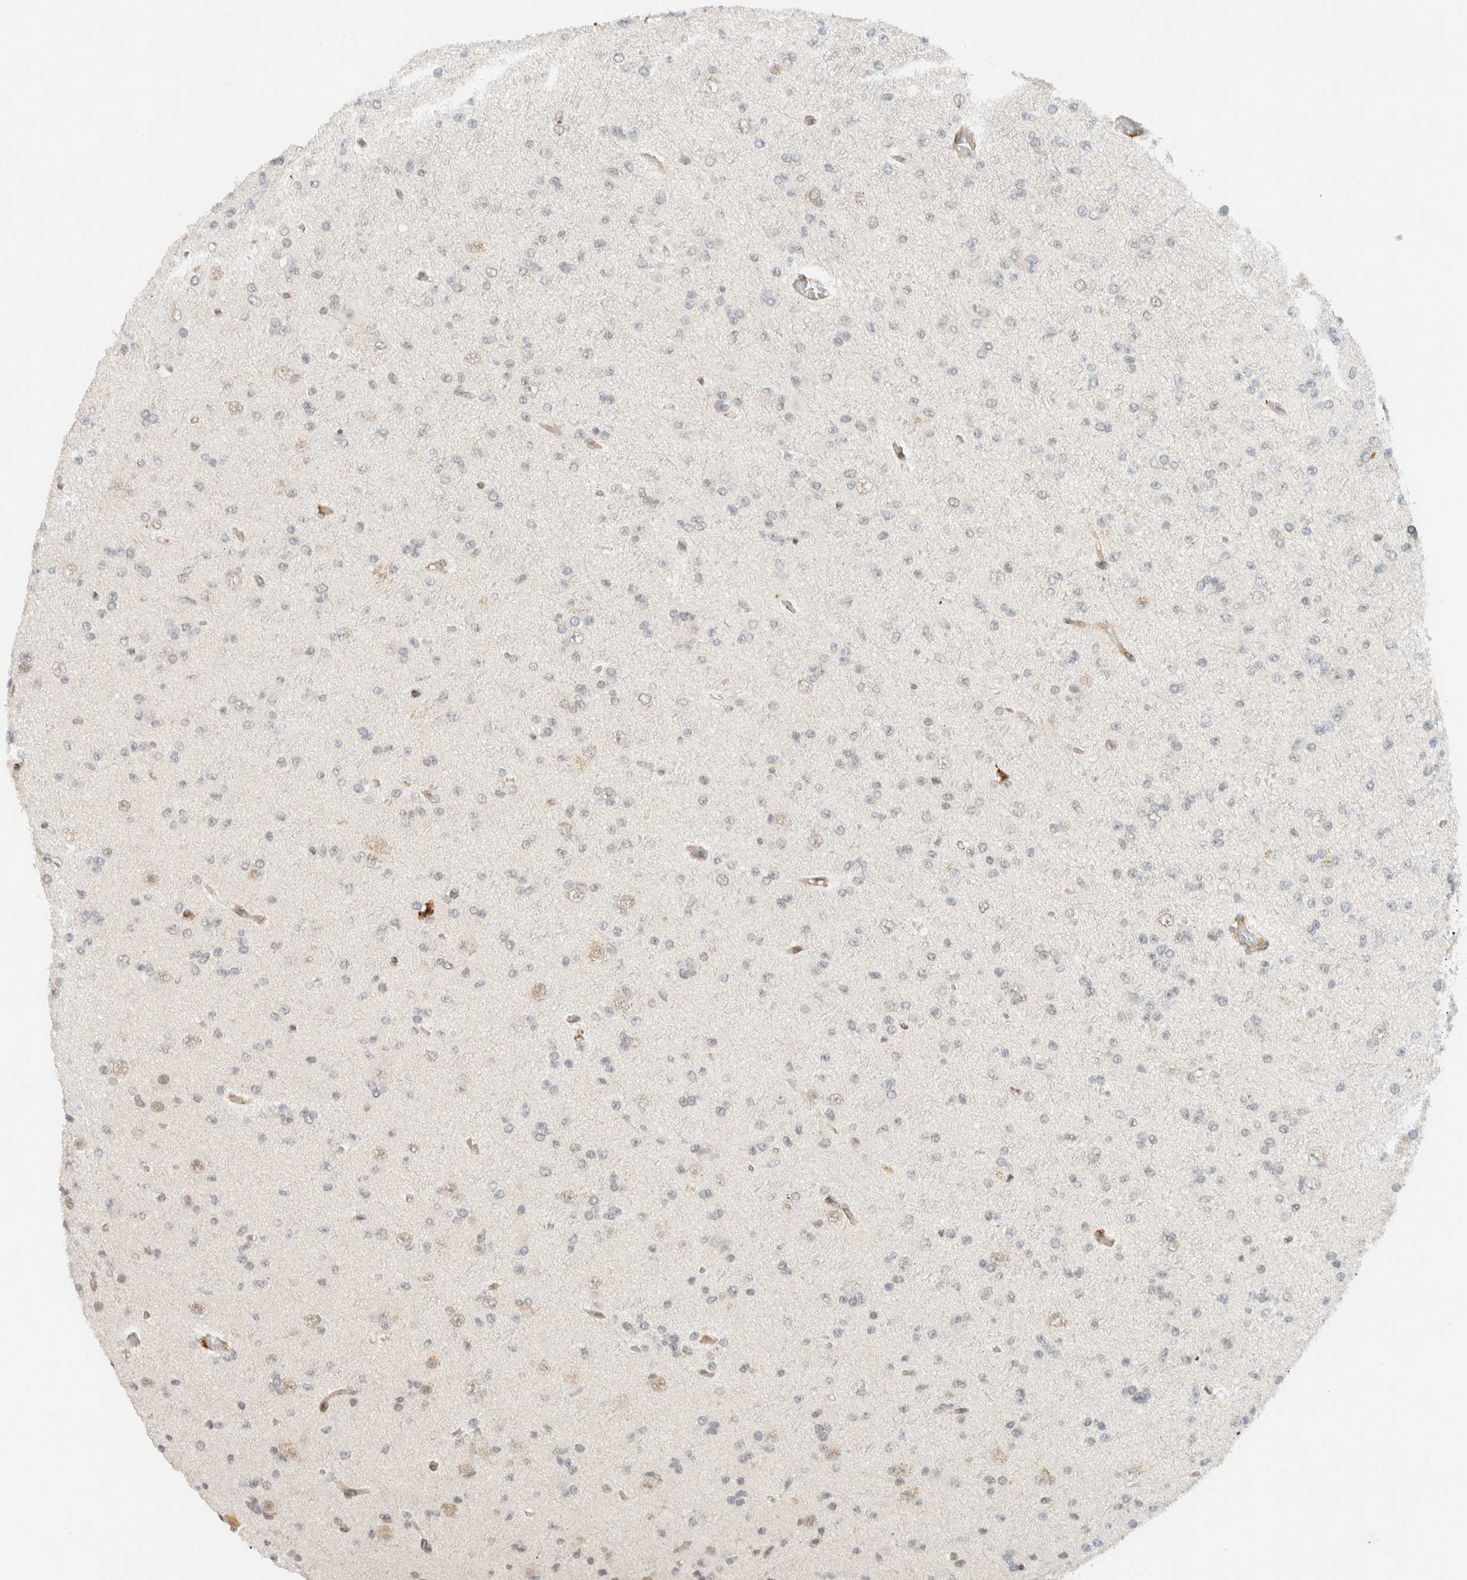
{"staining": {"intensity": "weak", "quantity": "<25%", "location": "nuclear"}, "tissue": "glioma", "cell_type": "Tumor cells", "image_type": "cancer", "snomed": [{"axis": "morphology", "description": "Glioma, malignant, Low grade"}, {"axis": "topography", "description": "Brain"}], "caption": "Tumor cells show no significant staining in glioma.", "gene": "ITPRID1", "patient": {"sex": "female", "age": 22}}